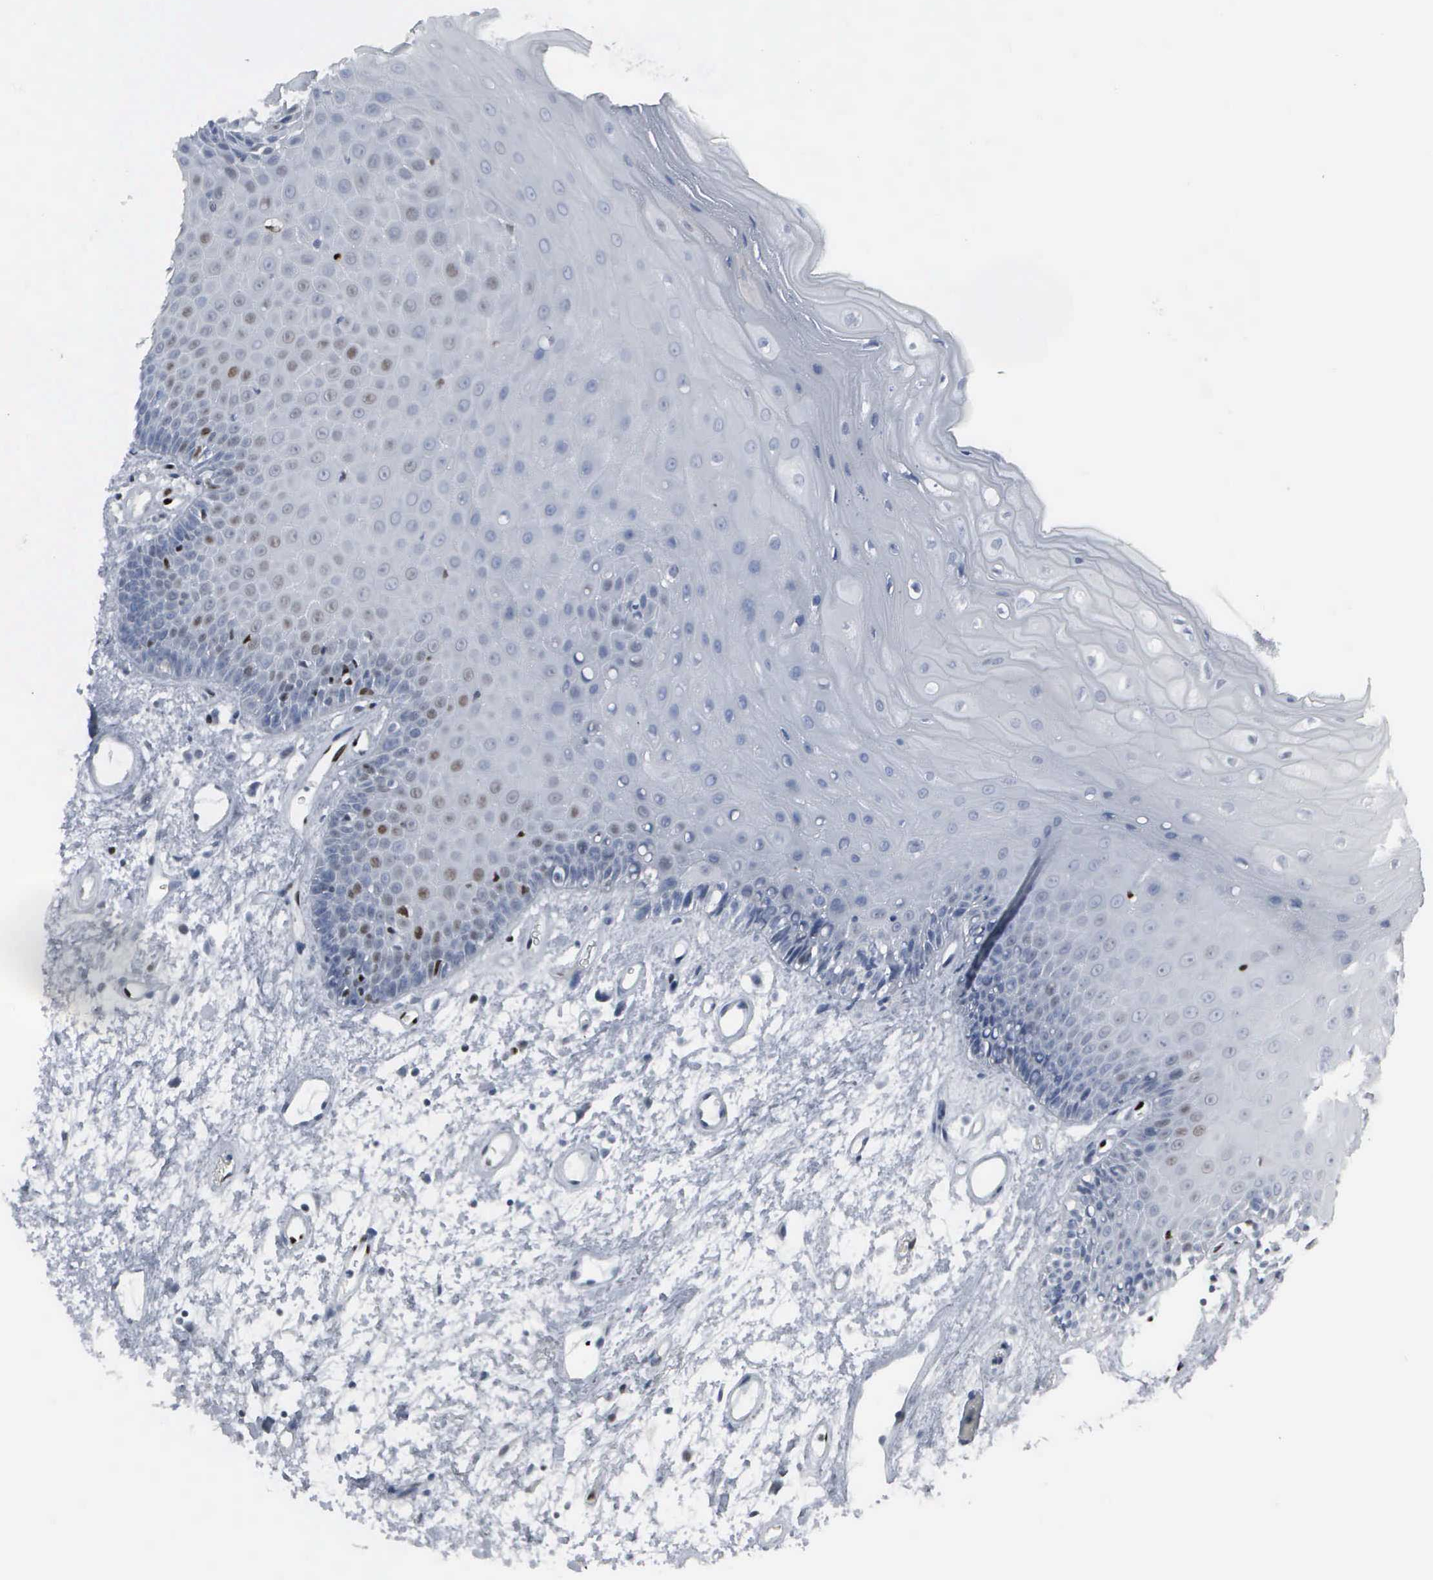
{"staining": {"intensity": "weak", "quantity": "<25%", "location": "nuclear"}, "tissue": "oral mucosa", "cell_type": "Squamous epithelial cells", "image_type": "normal", "snomed": [{"axis": "morphology", "description": "Normal tissue, NOS"}, {"axis": "topography", "description": "Oral tissue"}], "caption": "Normal oral mucosa was stained to show a protein in brown. There is no significant staining in squamous epithelial cells.", "gene": "CCND3", "patient": {"sex": "female", "age": 79}}